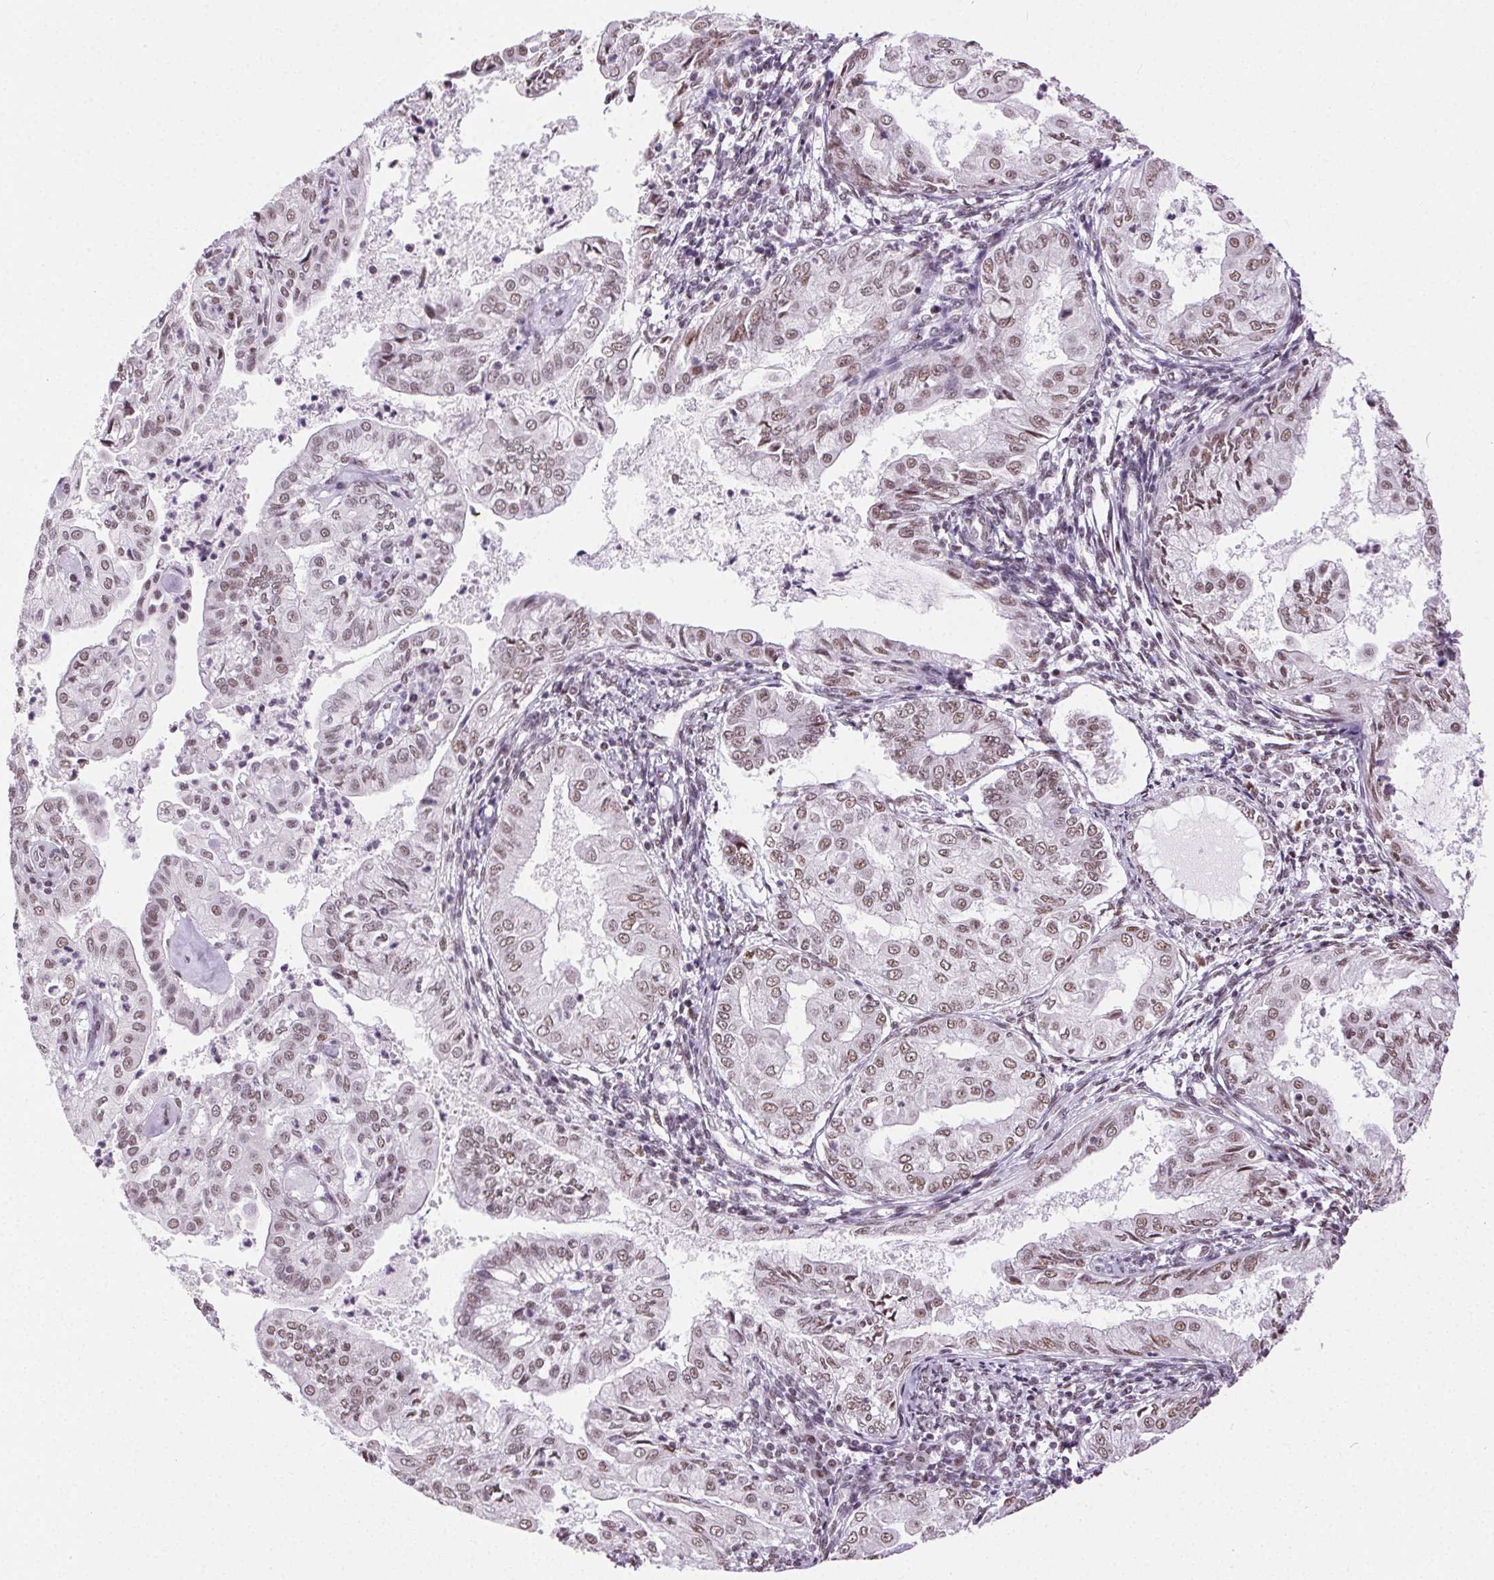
{"staining": {"intensity": "moderate", "quantity": ">75%", "location": "nuclear"}, "tissue": "endometrial cancer", "cell_type": "Tumor cells", "image_type": "cancer", "snomed": [{"axis": "morphology", "description": "Adenocarcinoma, NOS"}, {"axis": "topography", "description": "Endometrium"}], "caption": "This image exhibits endometrial adenocarcinoma stained with IHC to label a protein in brown. The nuclear of tumor cells show moderate positivity for the protein. Nuclei are counter-stained blue.", "gene": "TRA2B", "patient": {"sex": "female", "age": 68}}